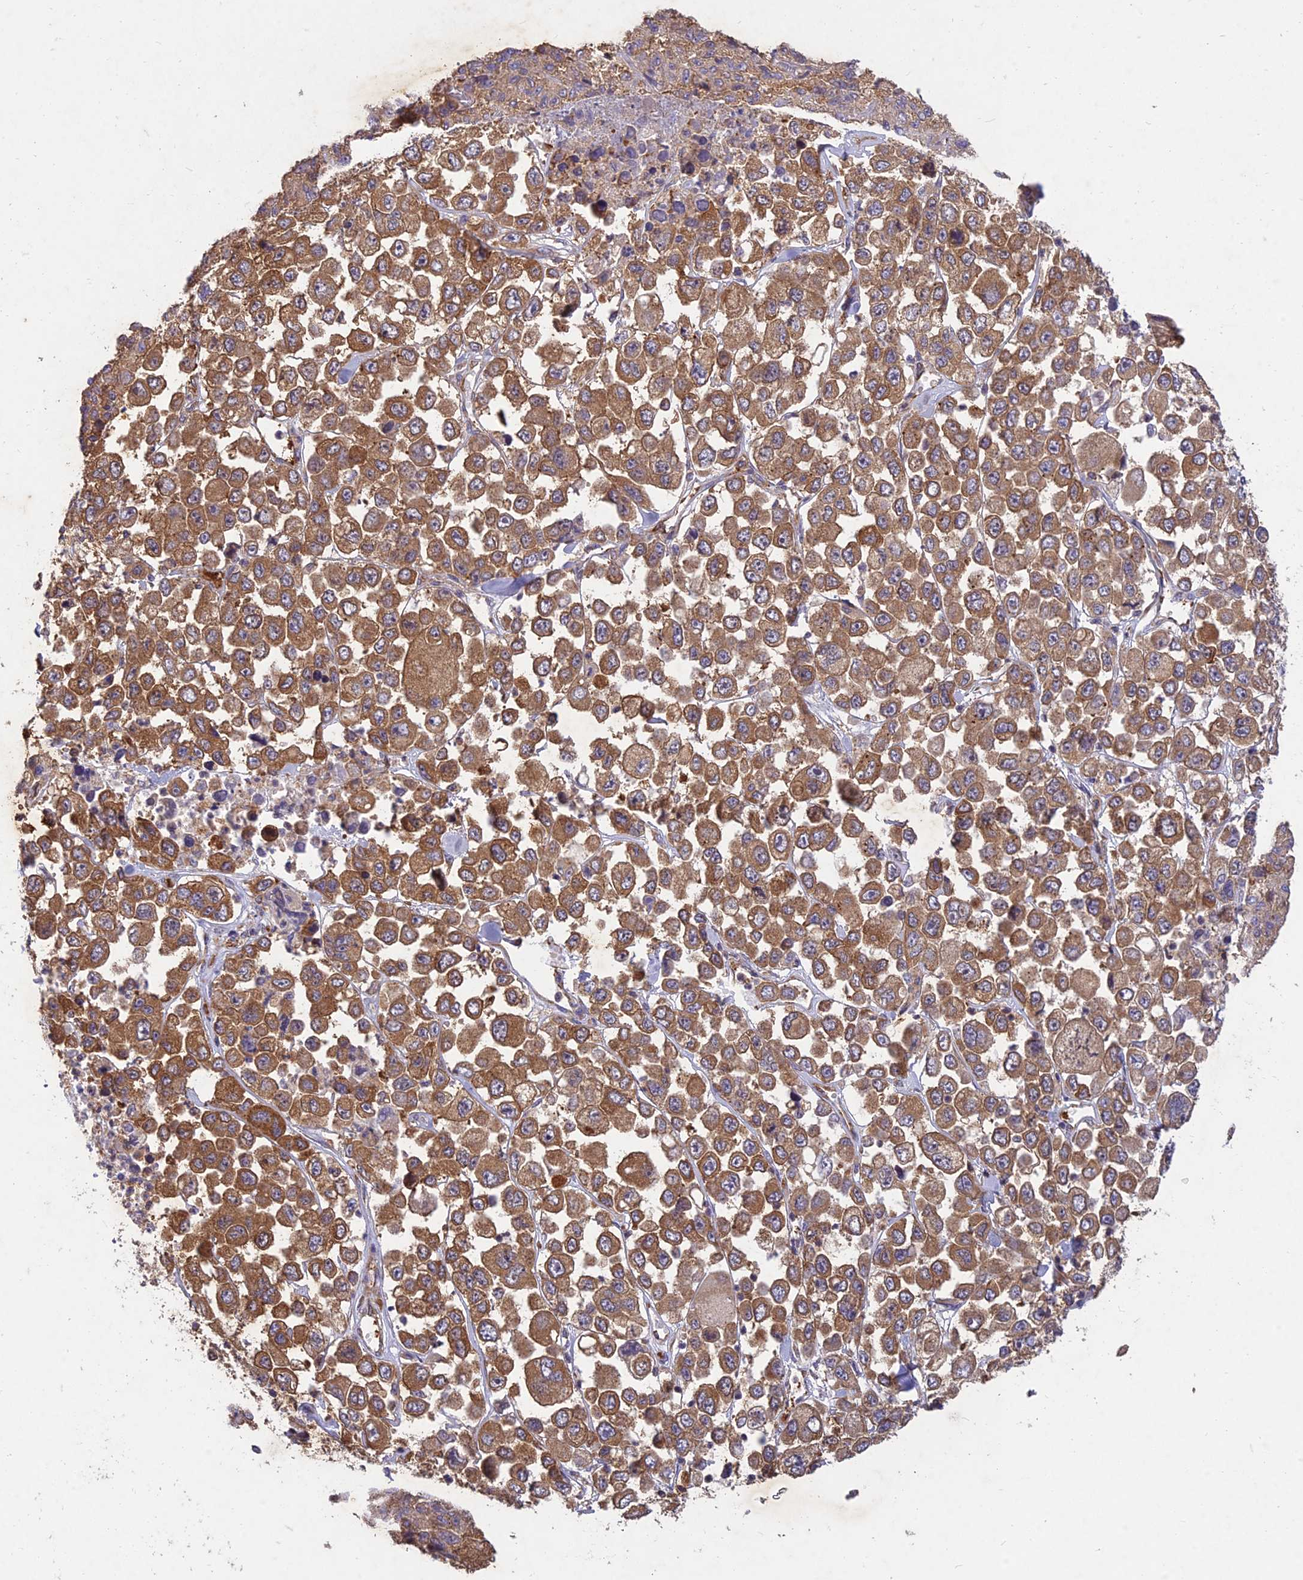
{"staining": {"intensity": "moderate", "quantity": ">75%", "location": "cytoplasmic/membranous"}, "tissue": "melanoma", "cell_type": "Tumor cells", "image_type": "cancer", "snomed": [{"axis": "morphology", "description": "Malignant melanoma, Metastatic site"}, {"axis": "topography", "description": "Lymph node"}], "caption": "Immunohistochemical staining of melanoma shows medium levels of moderate cytoplasmic/membranous staining in about >75% of tumor cells.", "gene": "NXNL2", "patient": {"sex": "female", "age": 54}}